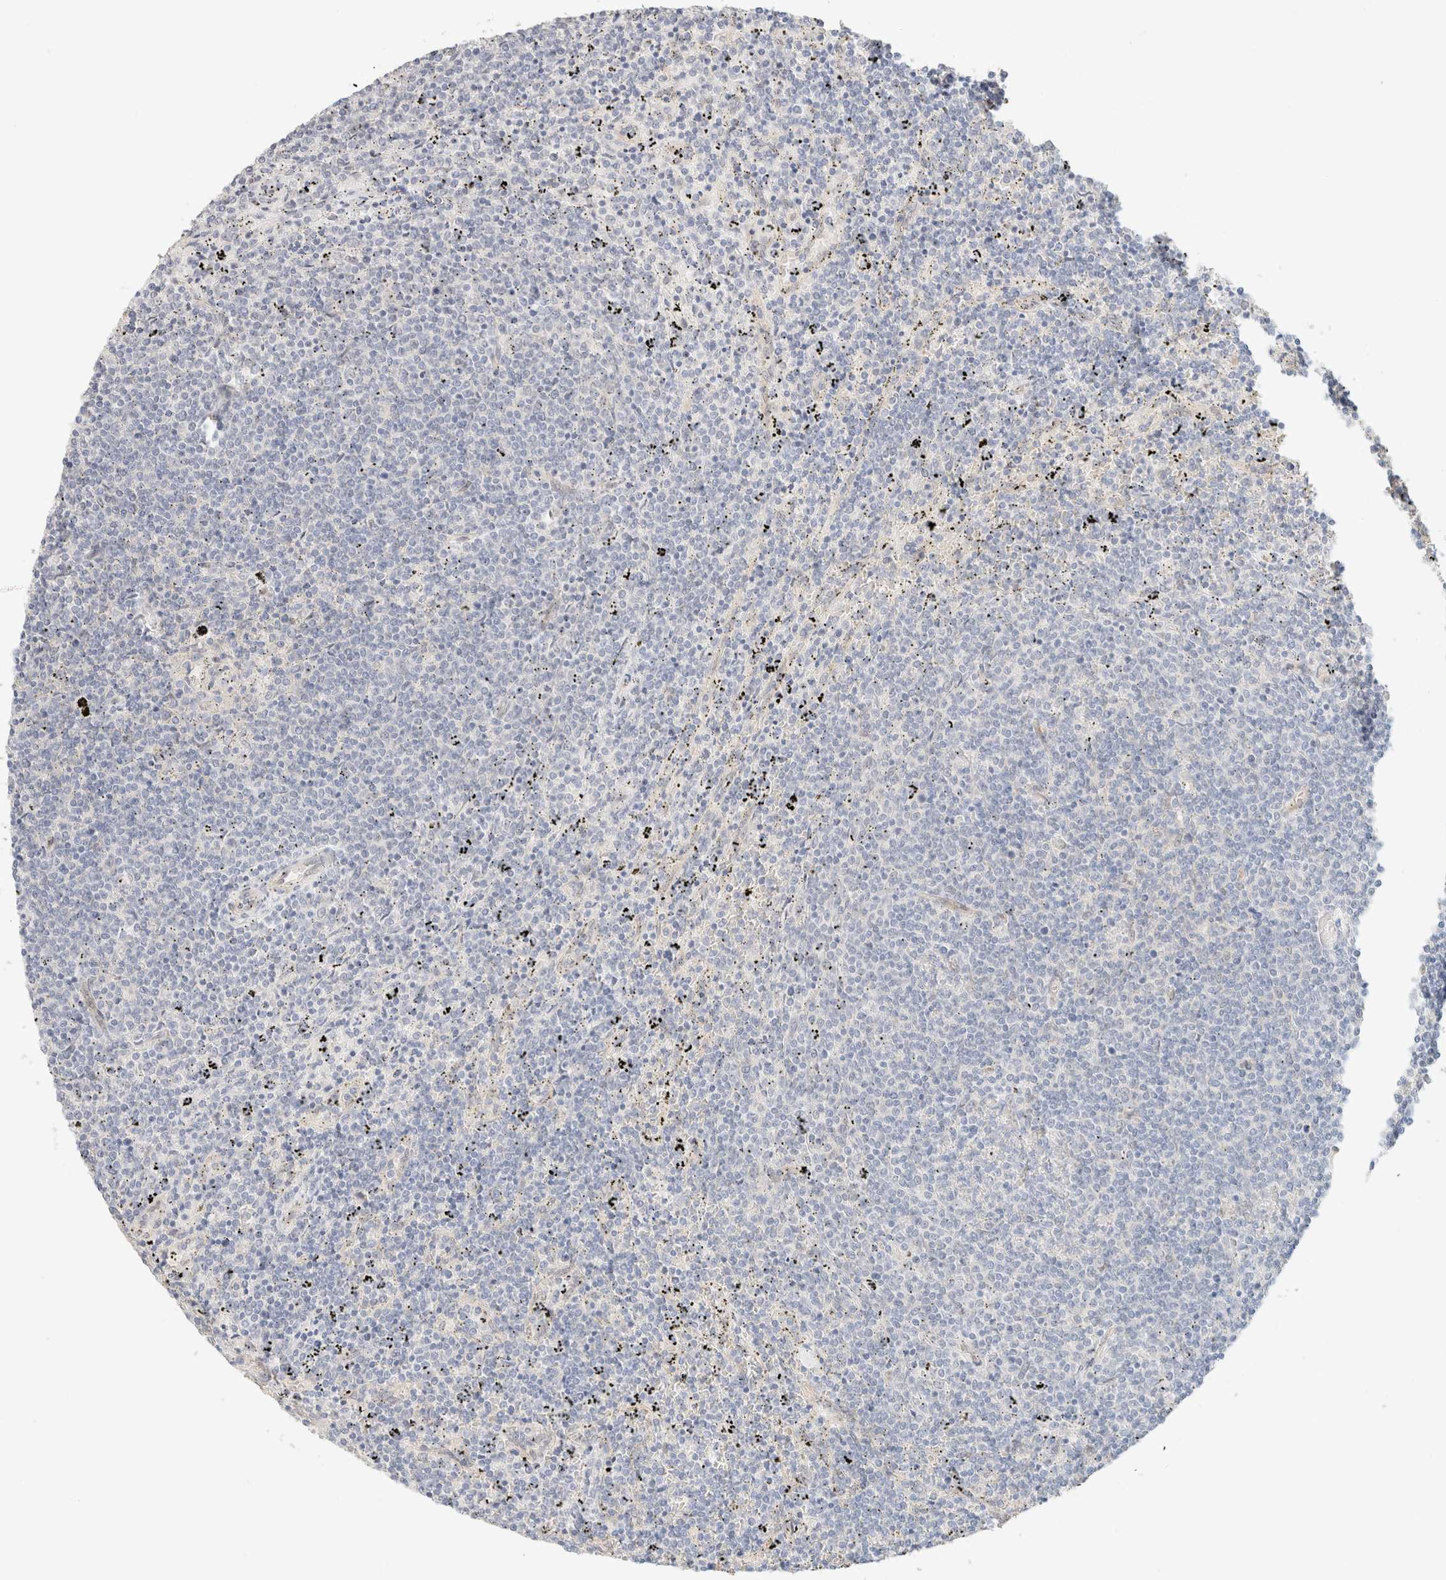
{"staining": {"intensity": "negative", "quantity": "none", "location": "none"}, "tissue": "lymphoma", "cell_type": "Tumor cells", "image_type": "cancer", "snomed": [{"axis": "morphology", "description": "Malignant lymphoma, non-Hodgkin's type, Low grade"}, {"axis": "topography", "description": "Spleen"}], "caption": "IHC image of human lymphoma stained for a protein (brown), which exhibits no expression in tumor cells.", "gene": "CSNK1E", "patient": {"sex": "female", "age": 50}}